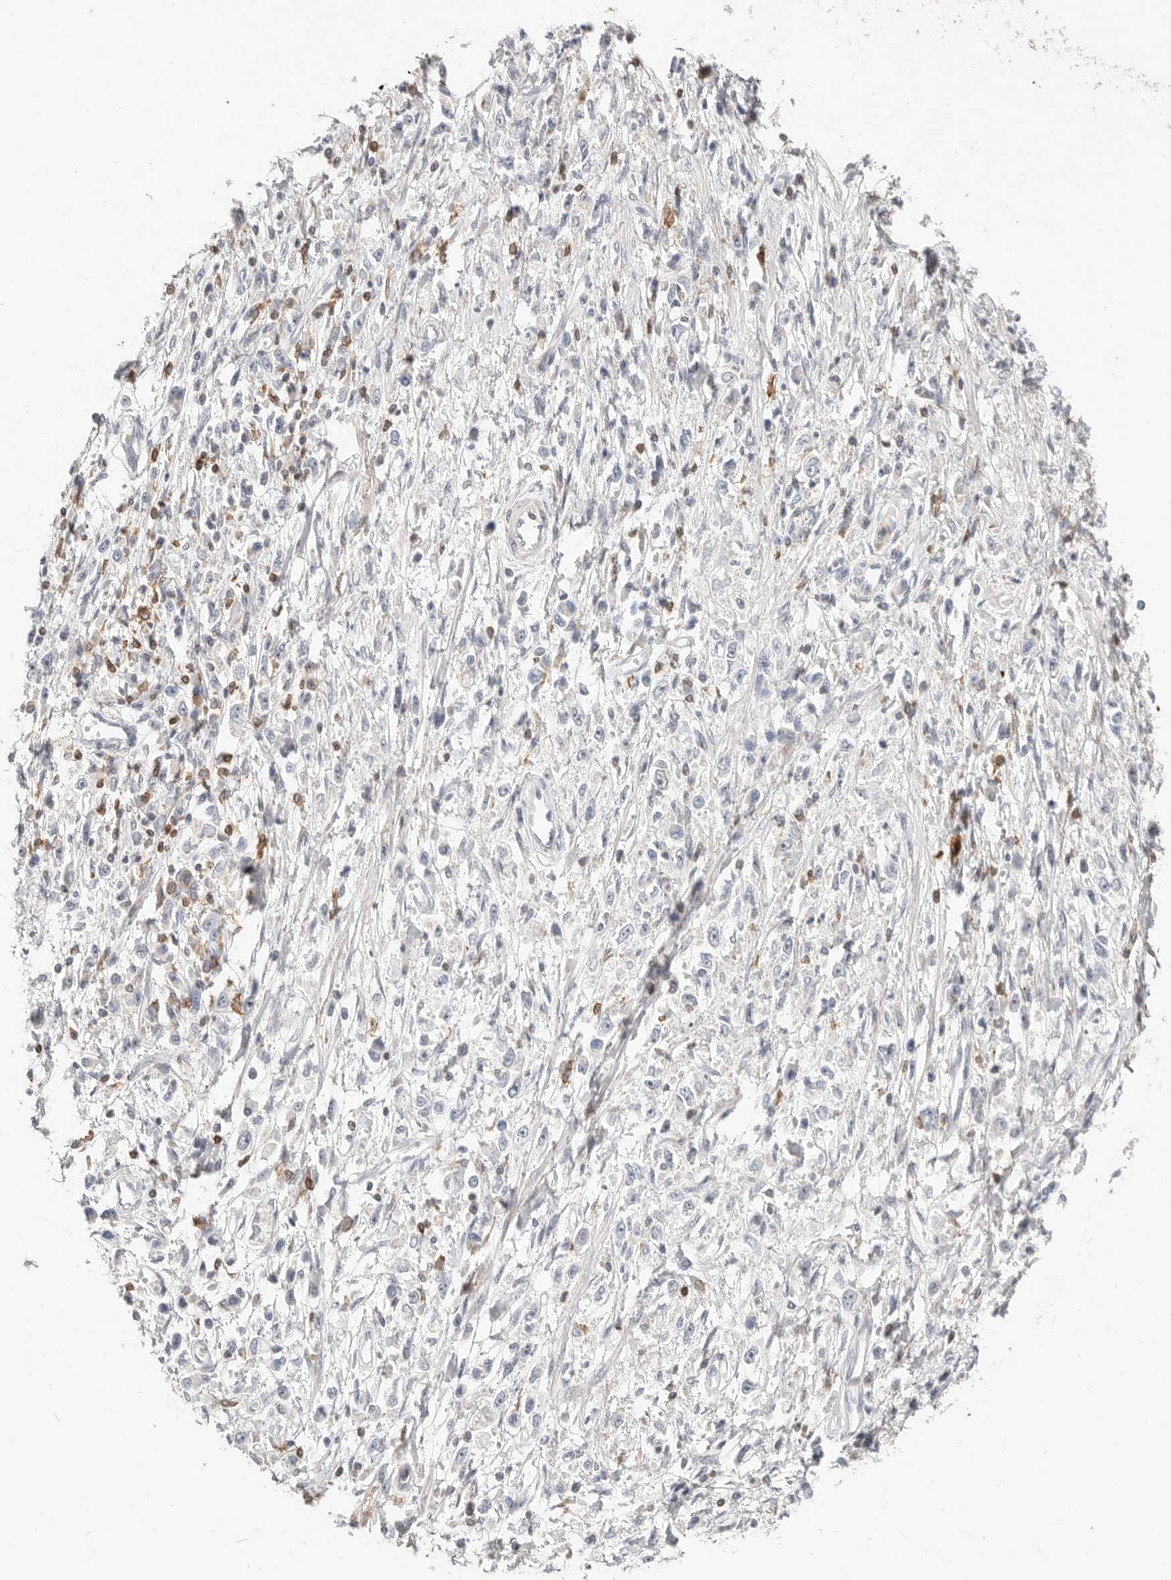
{"staining": {"intensity": "negative", "quantity": "none", "location": "none"}, "tissue": "stomach cancer", "cell_type": "Tumor cells", "image_type": "cancer", "snomed": [{"axis": "morphology", "description": "Adenocarcinoma, NOS"}, {"axis": "topography", "description": "Stomach"}], "caption": "Tumor cells are negative for brown protein staining in stomach adenocarcinoma.", "gene": "TMEM63B", "patient": {"sex": "female", "age": 59}}